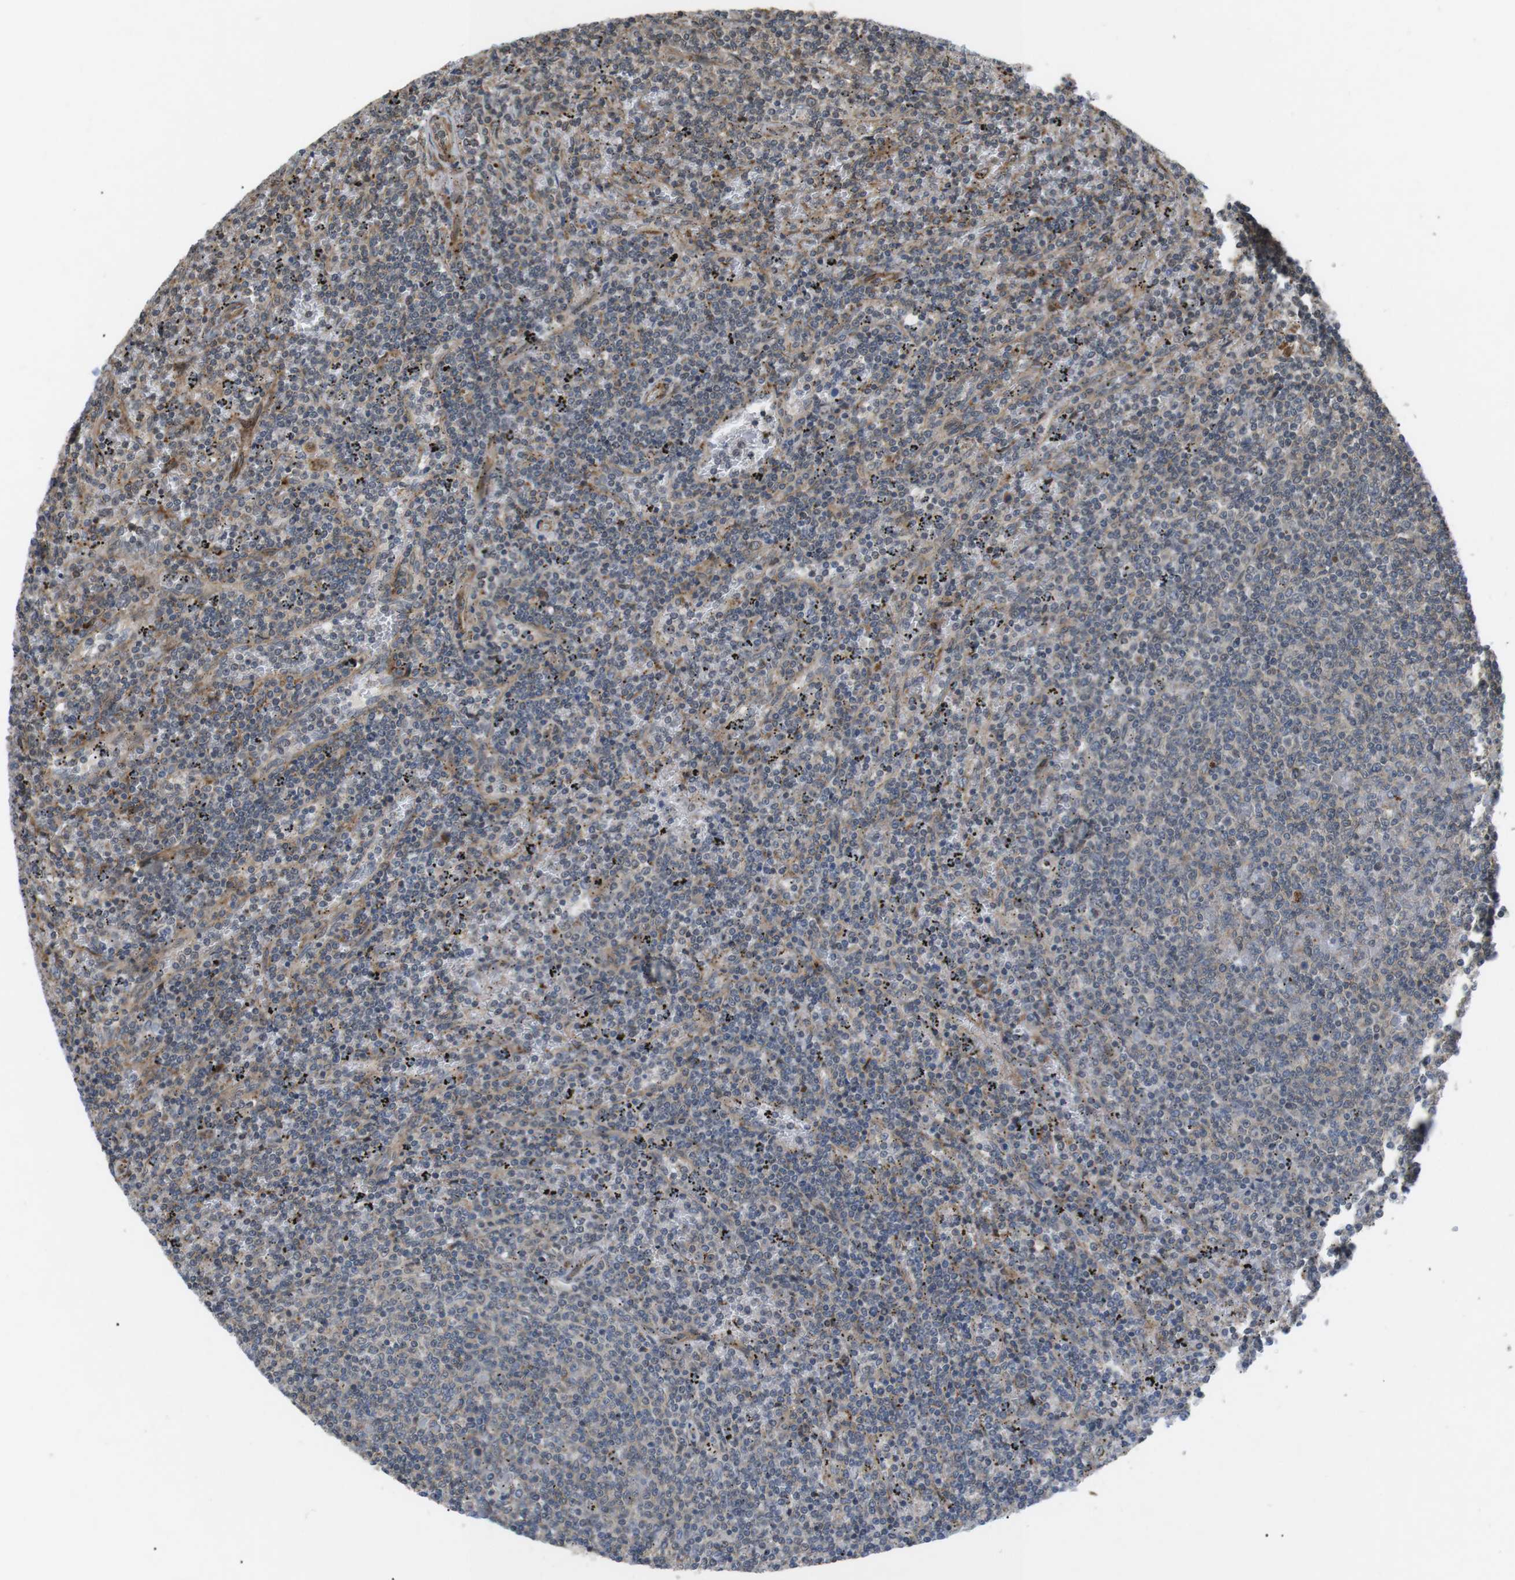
{"staining": {"intensity": "moderate", "quantity": "<25%", "location": "cytoplasmic/membranous"}, "tissue": "lymphoma", "cell_type": "Tumor cells", "image_type": "cancer", "snomed": [{"axis": "morphology", "description": "Malignant lymphoma, non-Hodgkin's type, Low grade"}, {"axis": "topography", "description": "Spleen"}], "caption": "A micrograph of human malignant lymphoma, non-Hodgkin's type (low-grade) stained for a protein shows moderate cytoplasmic/membranous brown staining in tumor cells. The staining was performed using DAB, with brown indicating positive protein expression. Nuclei are stained blue with hematoxylin.", "gene": "KANK2", "patient": {"sex": "female", "age": 50}}